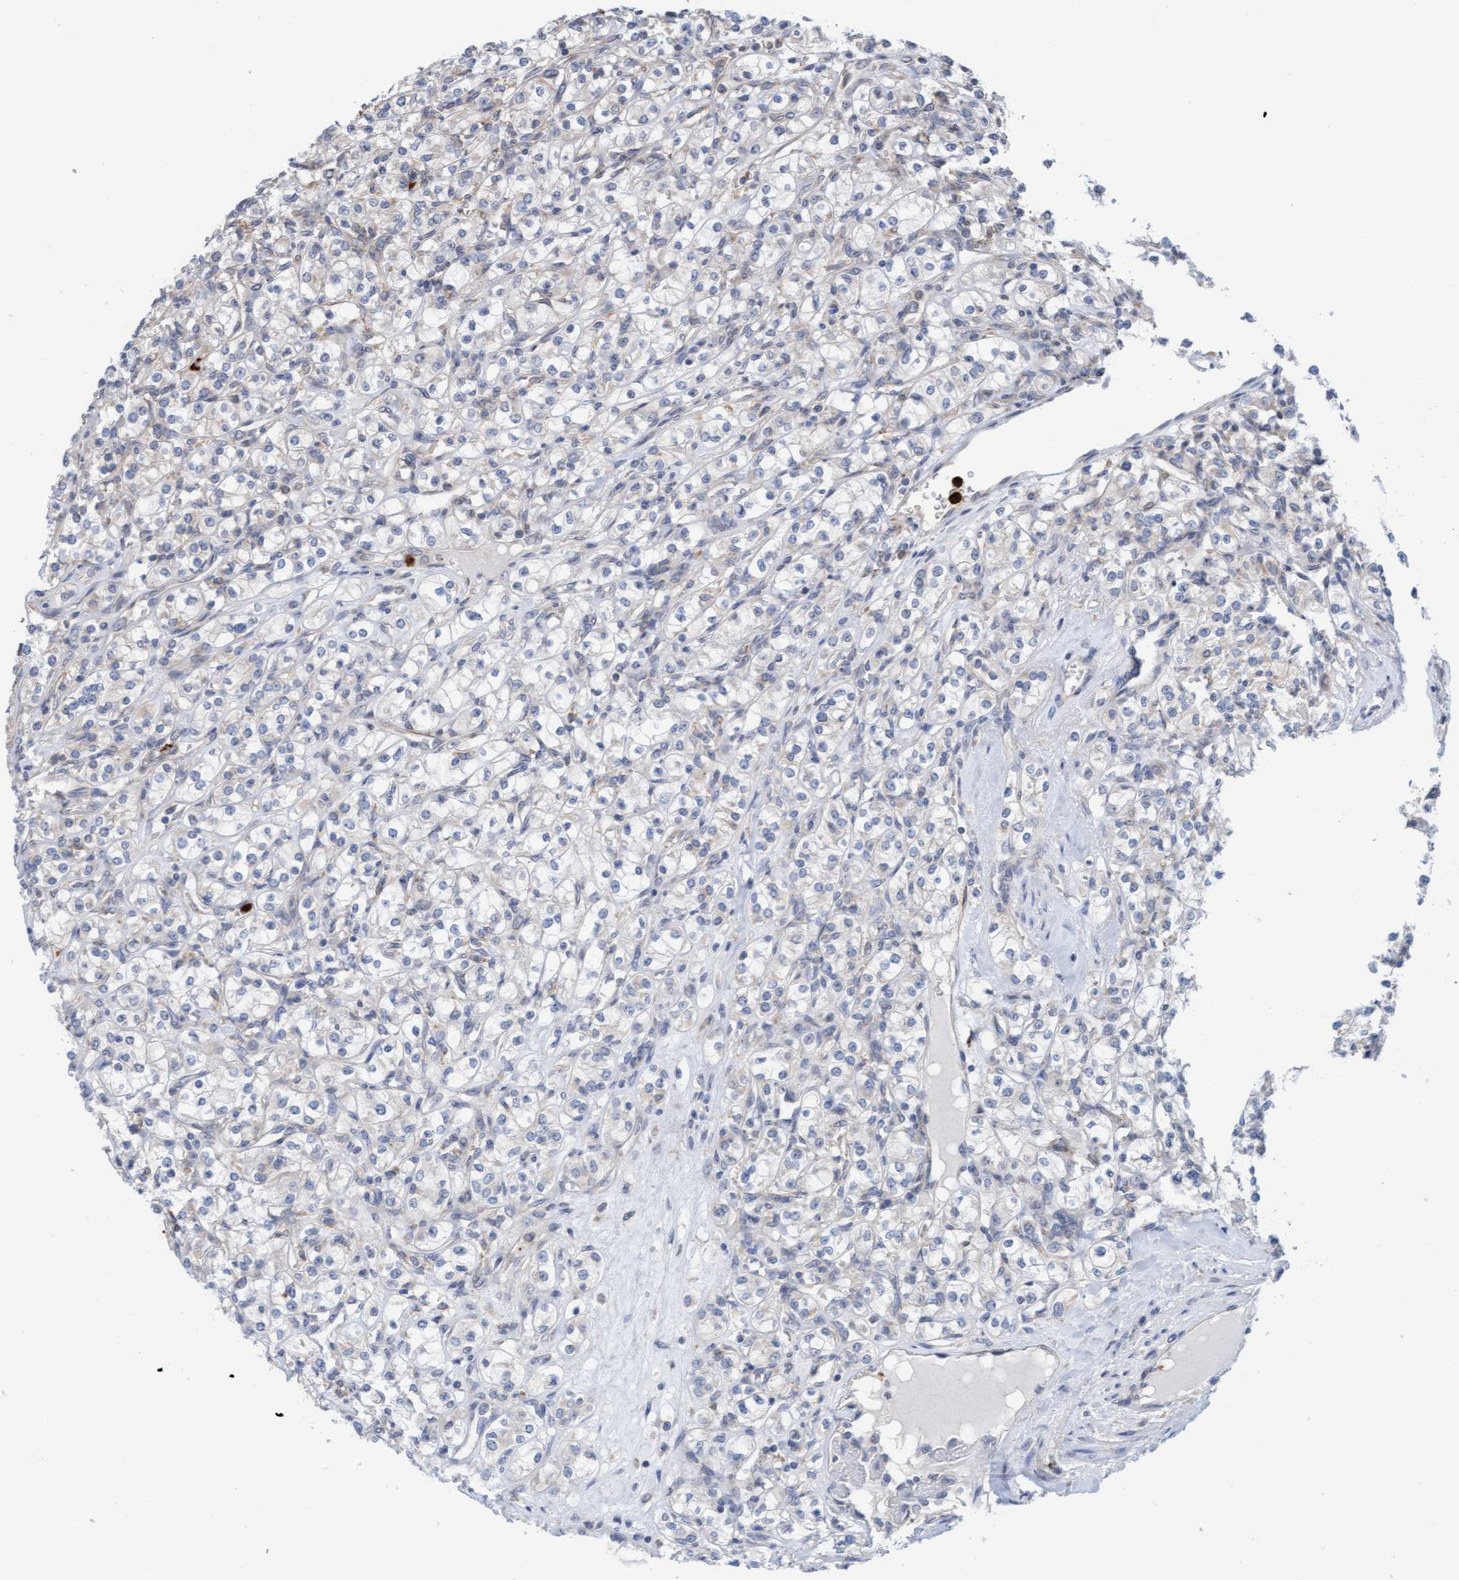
{"staining": {"intensity": "negative", "quantity": "none", "location": "none"}, "tissue": "renal cancer", "cell_type": "Tumor cells", "image_type": "cancer", "snomed": [{"axis": "morphology", "description": "Adenocarcinoma, NOS"}, {"axis": "topography", "description": "Kidney"}], "caption": "Tumor cells are negative for brown protein staining in renal adenocarcinoma.", "gene": "MMP8", "patient": {"sex": "male", "age": 77}}